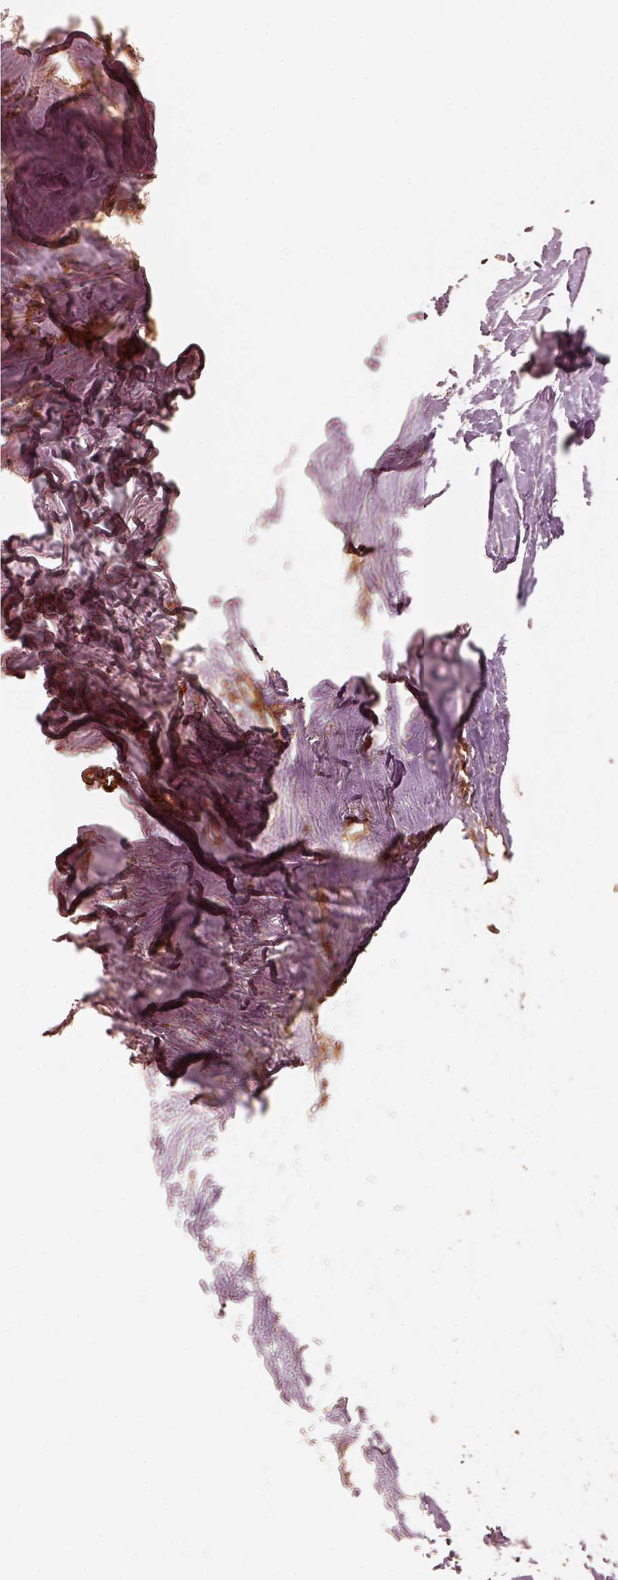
{"staining": {"intensity": "moderate", "quantity": ">75%", "location": "cytoplasmic/membranous"}, "tissue": "colorectal cancer", "cell_type": "Tumor cells", "image_type": "cancer", "snomed": [{"axis": "morphology", "description": "Adenocarcinoma, NOS"}, {"axis": "topography", "description": "Colon"}, {"axis": "topography", "description": "Rectum"}], "caption": "Approximately >75% of tumor cells in colorectal cancer demonstrate moderate cytoplasmic/membranous protein staining as visualized by brown immunohistochemical staining.", "gene": "FSCN1", "patient": {"sex": "male", "age": 57}}